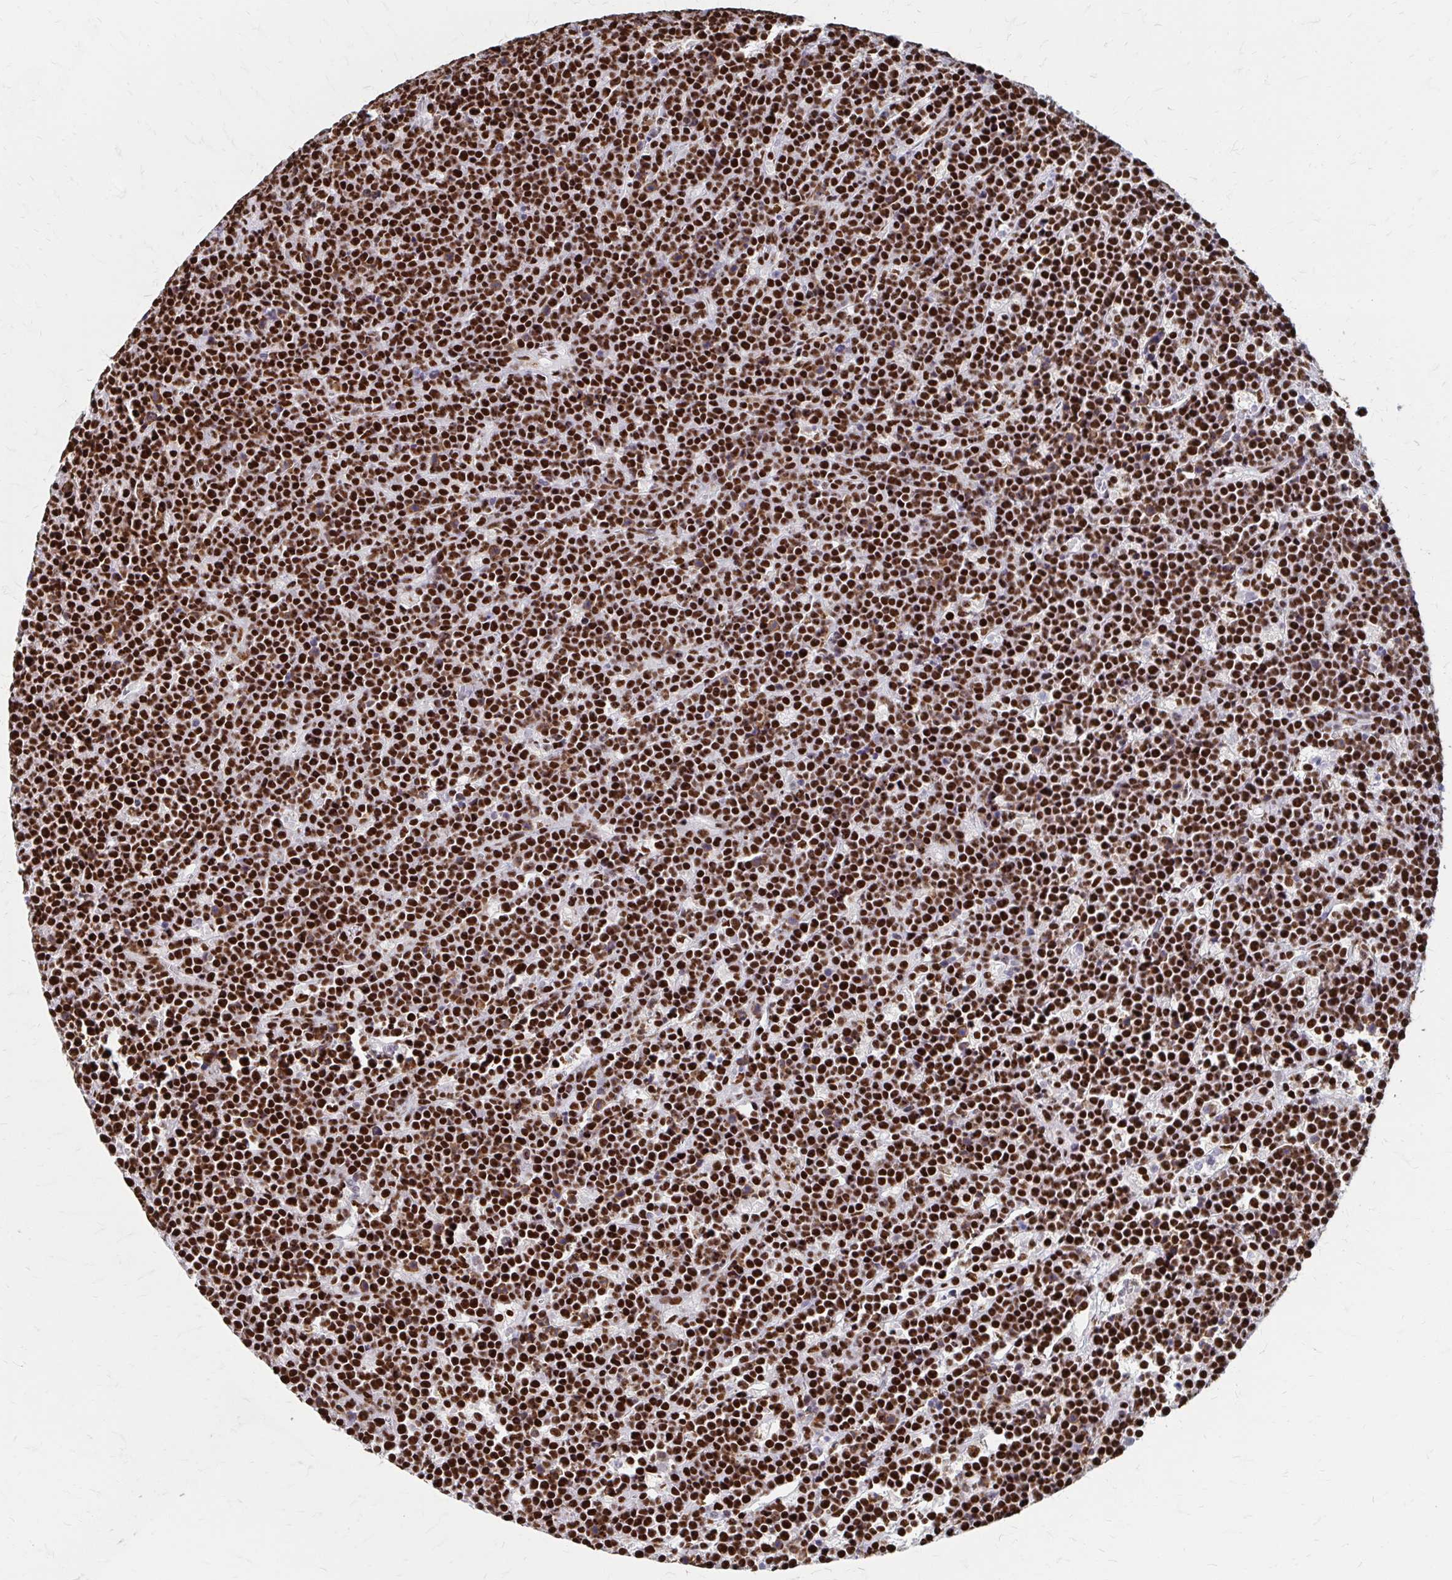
{"staining": {"intensity": "strong", "quantity": ">75%", "location": "nuclear"}, "tissue": "lymphoma", "cell_type": "Tumor cells", "image_type": "cancer", "snomed": [{"axis": "morphology", "description": "Malignant lymphoma, non-Hodgkin's type, High grade"}, {"axis": "topography", "description": "Ovary"}], "caption": "This is a photomicrograph of immunohistochemistry staining of high-grade malignant lymphoma, non-Hodgkin's type, which shows strong positivity in the nuclear of tumor cells.", "gene": "CNKSR3", "patient": {"sex": "female", "age": 56}}